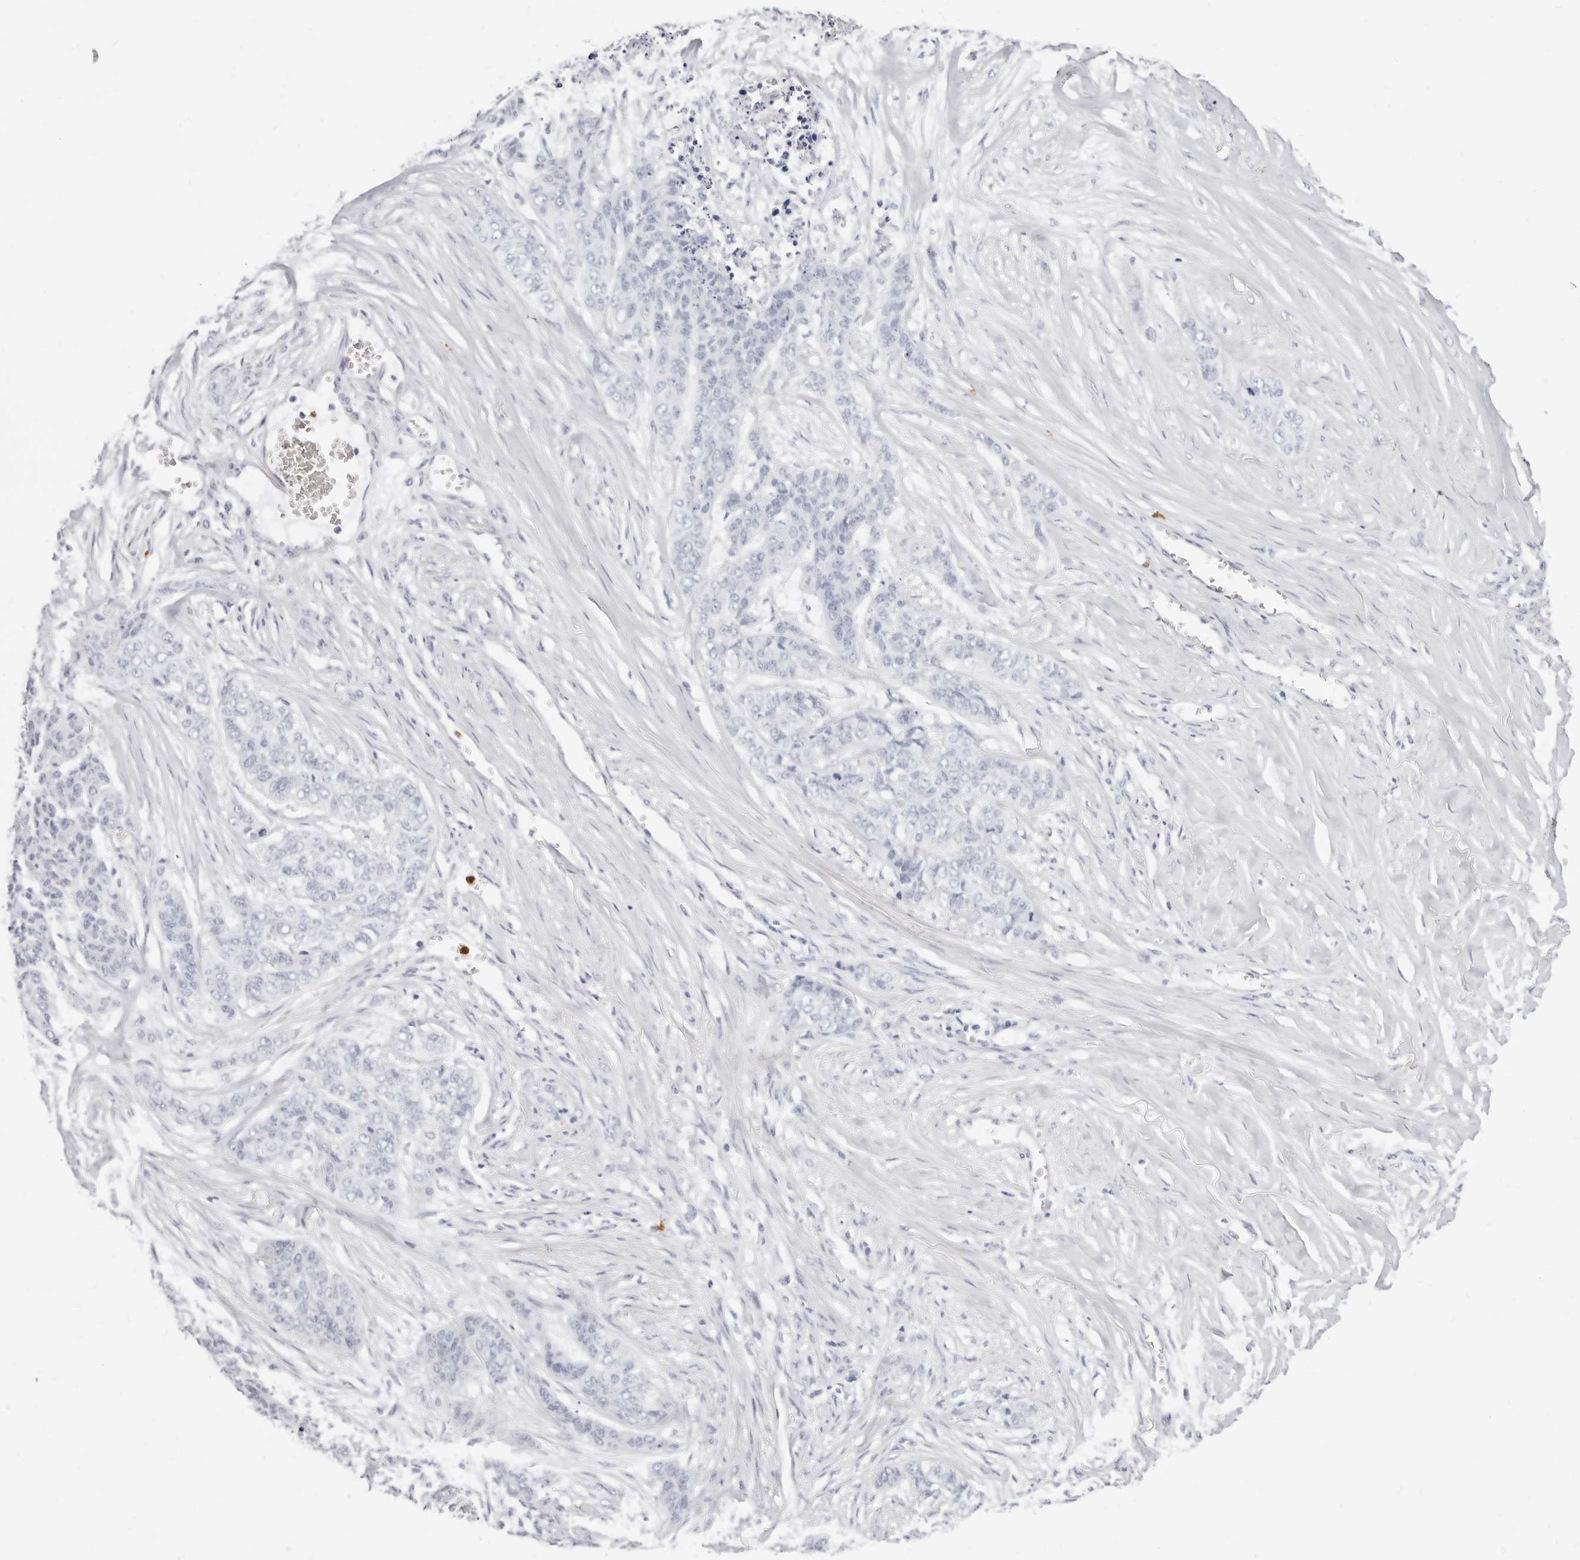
{"staining": {"intensity": "negative", "quantity": "none", "location": "none"}, "tissue": "skin cancer", "cell_type": "Tumor cells", "image_type": "cancer", "snomed": [{"axis": "morphology", "description": "Basal cell carcinoma"}, {"axis": "topography", "description": "Skin"}], "caption": "Histopathology image shows no significant protein positivity in tumor cells of skin basal cell carcinoma.", "gene": "CAMP", "patient": {"sex": "female", "age": 64}}